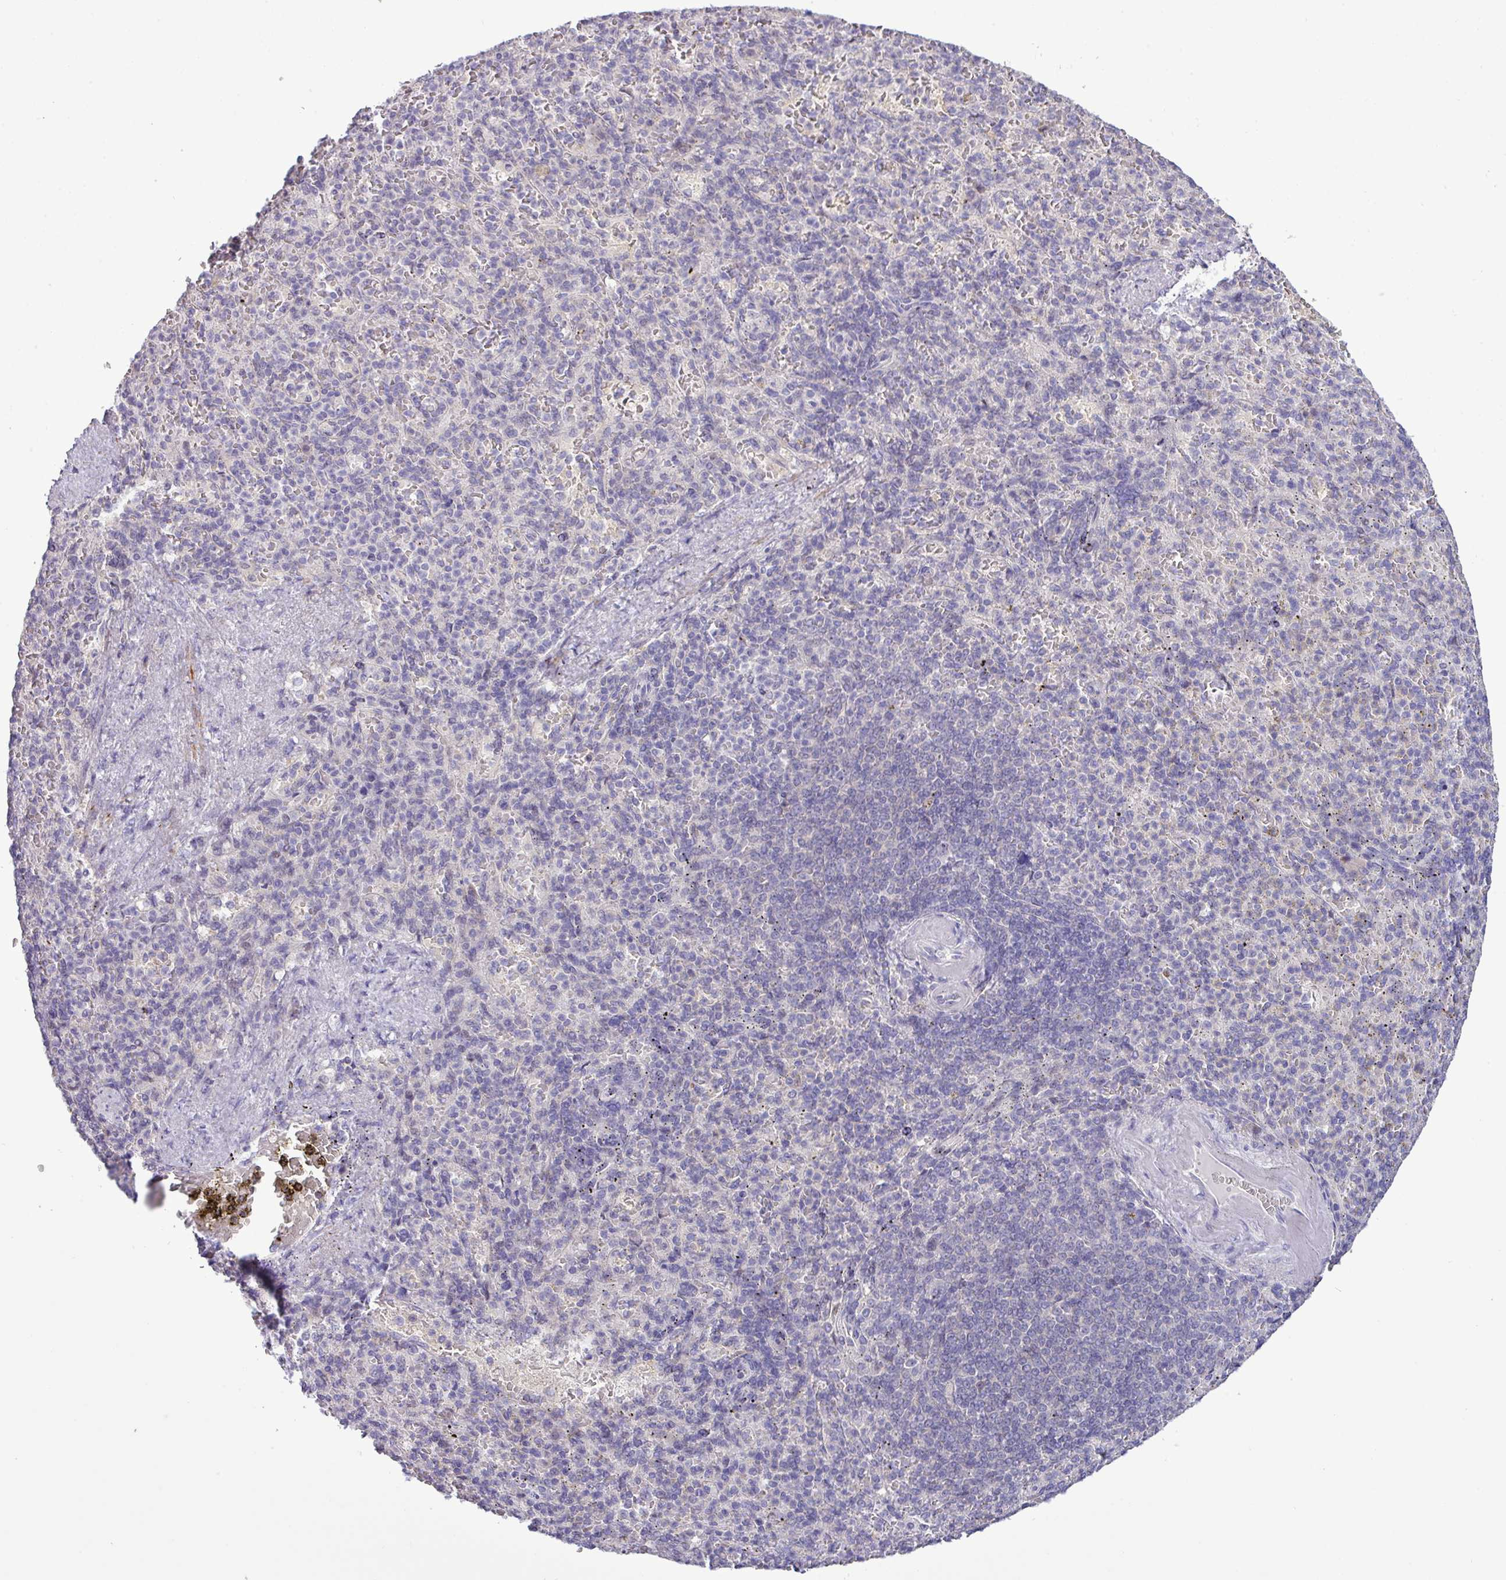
{"staining": {"intensity": "negative", "quantity": "none", "location": "none"}, "tissue": "spleen", "cell_type": "Cells in red pulp", "image_type": "normal", "snomed": [{"axis": "morphology", "description": "Normal tissue, NOS"}, {"axis": "topography", "description": "Spleen"}], "caption": "Immunohistochemistry of normal spleen reveals no positivity in cells in red pulp.", "gene": "RIPPLY1", "patient": {"sex": "female", "age": 74}}